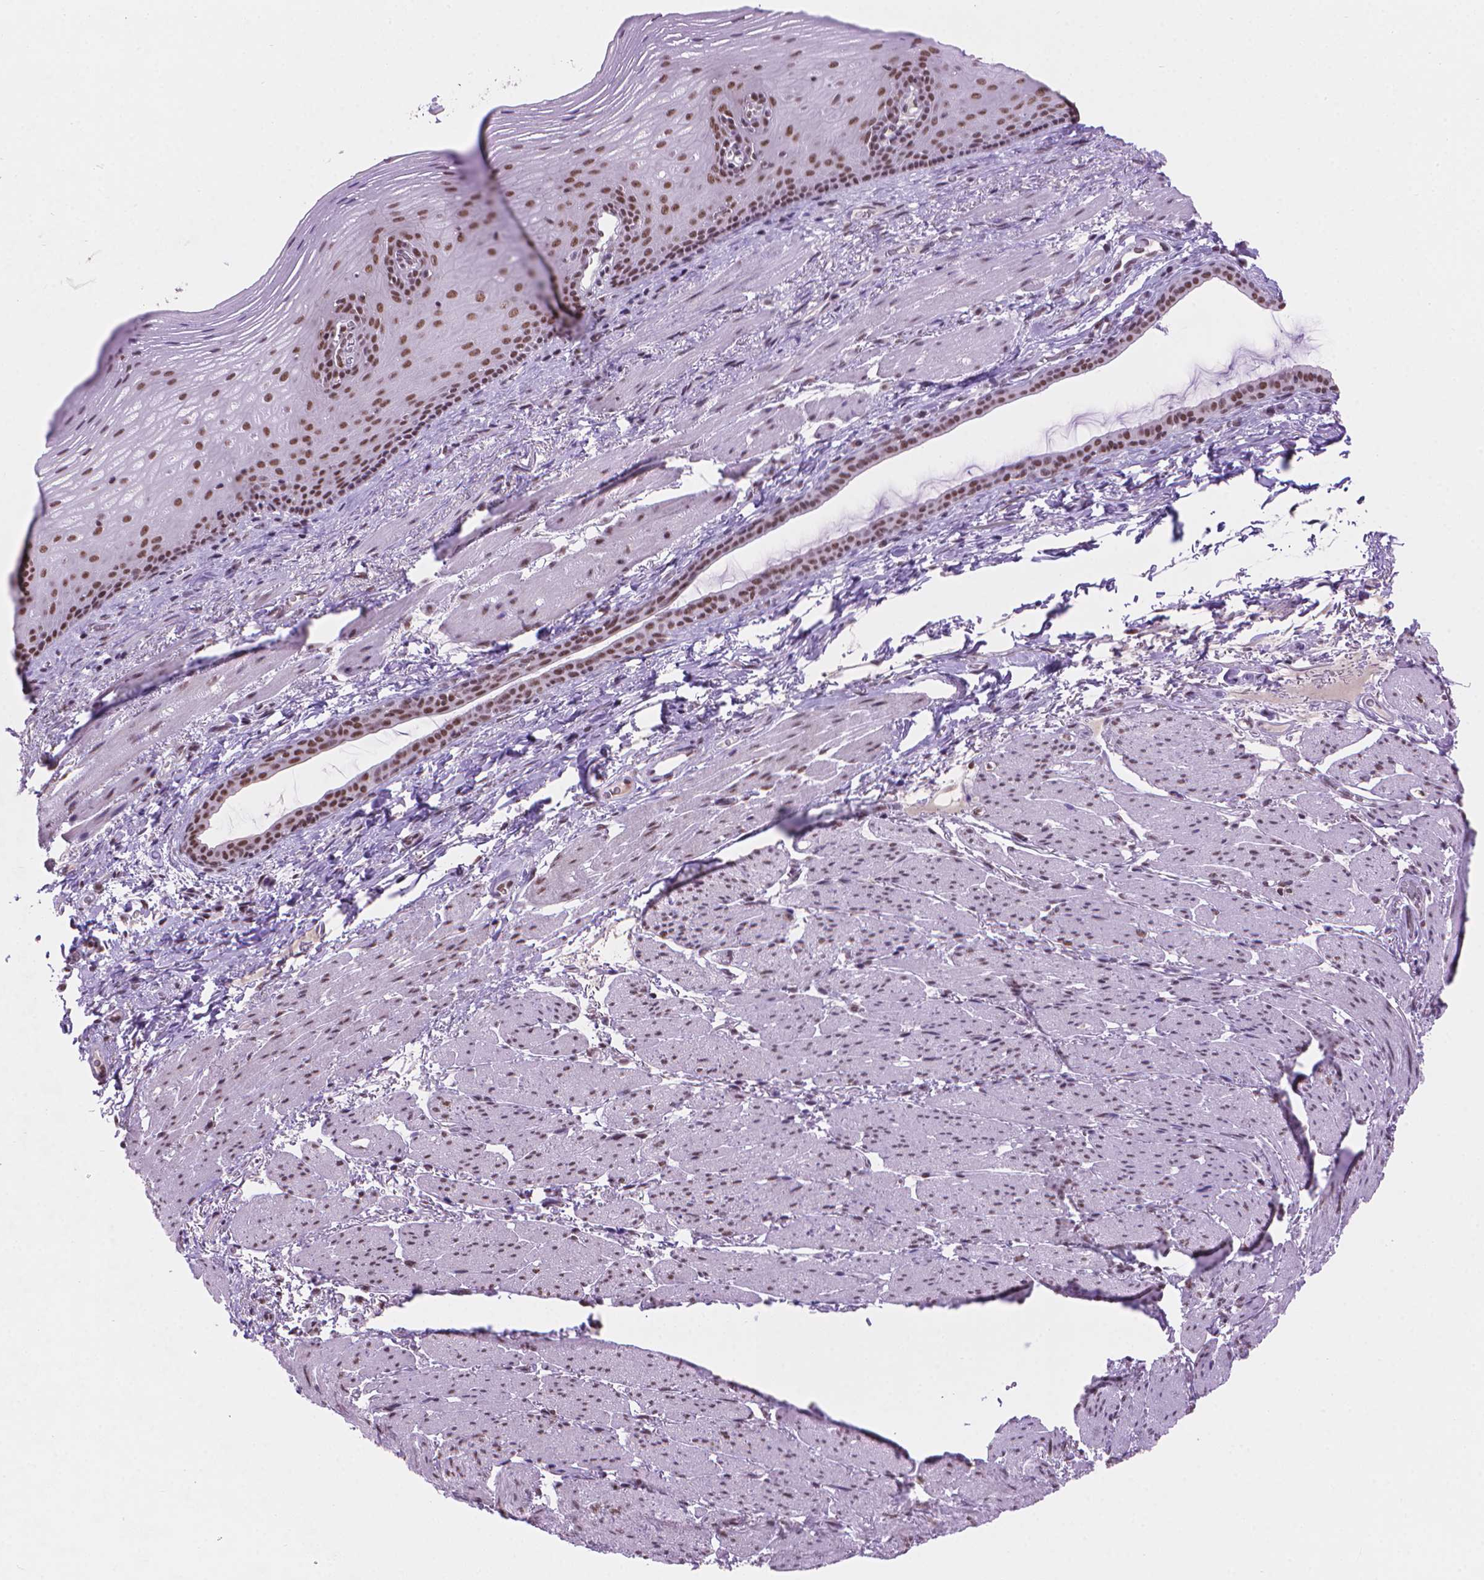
{"staining": {"intensity": "strong", "quantity": ">75%", "location": "nuclear"}, "tissue": "esophagus", "cell_type": "Squamous epithelial cells", "image_type": "normal", "snomed": [{"axis": "morphology", "description": "Normal tissue, NOS"}, {"axis": "topography", "description": "Esophagus"}], "caption": "Protein staining displays strong nuclear positivity in about >75% of squamous epithelial cells in benign esophagus.", "gene": "RPA4", "patient": {"sex": "male", "age": 76}}